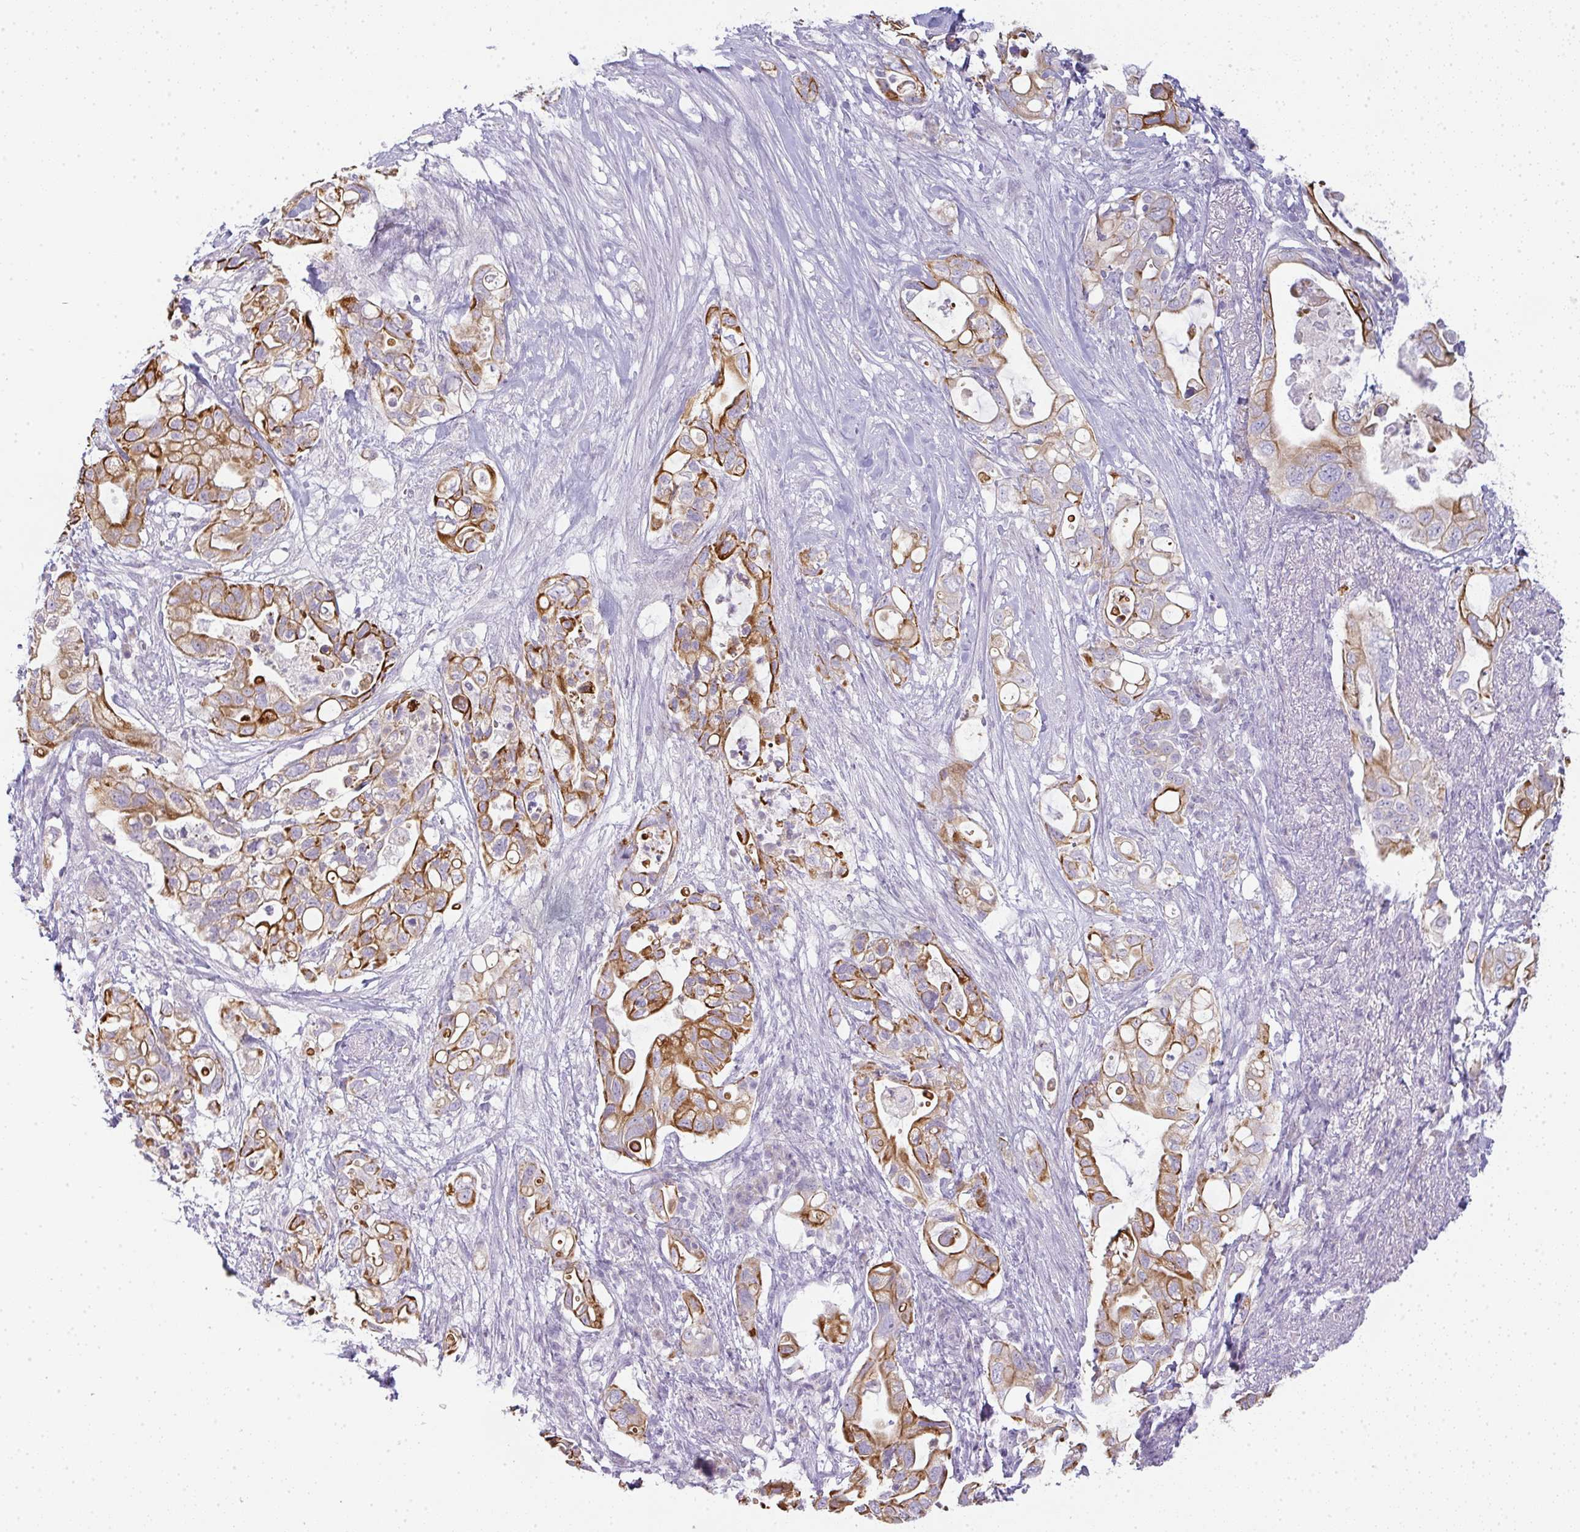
{"staining": {"intensity": "strong", "quantity": ">75%", "location": "cytoplasmic/membranous"}, "tissue": "pancreatic cancer", "cell_type": "Tumor cells", "image_type": "cancer", "snomed": [{"axis": "morphology", "description": "Adenocarcinoma, NOS"}, {"axis": "topography", "description": "Pancreas"}], "caption": "Immunohistochemical staining of pancreatic adenocarcinoma demonstrates high levels of strong cytoplasmic/membranous staining in about >75% of tumor cells.", "gene": "SIRPB2", "patient": {"sex": "female", "age": 72}}